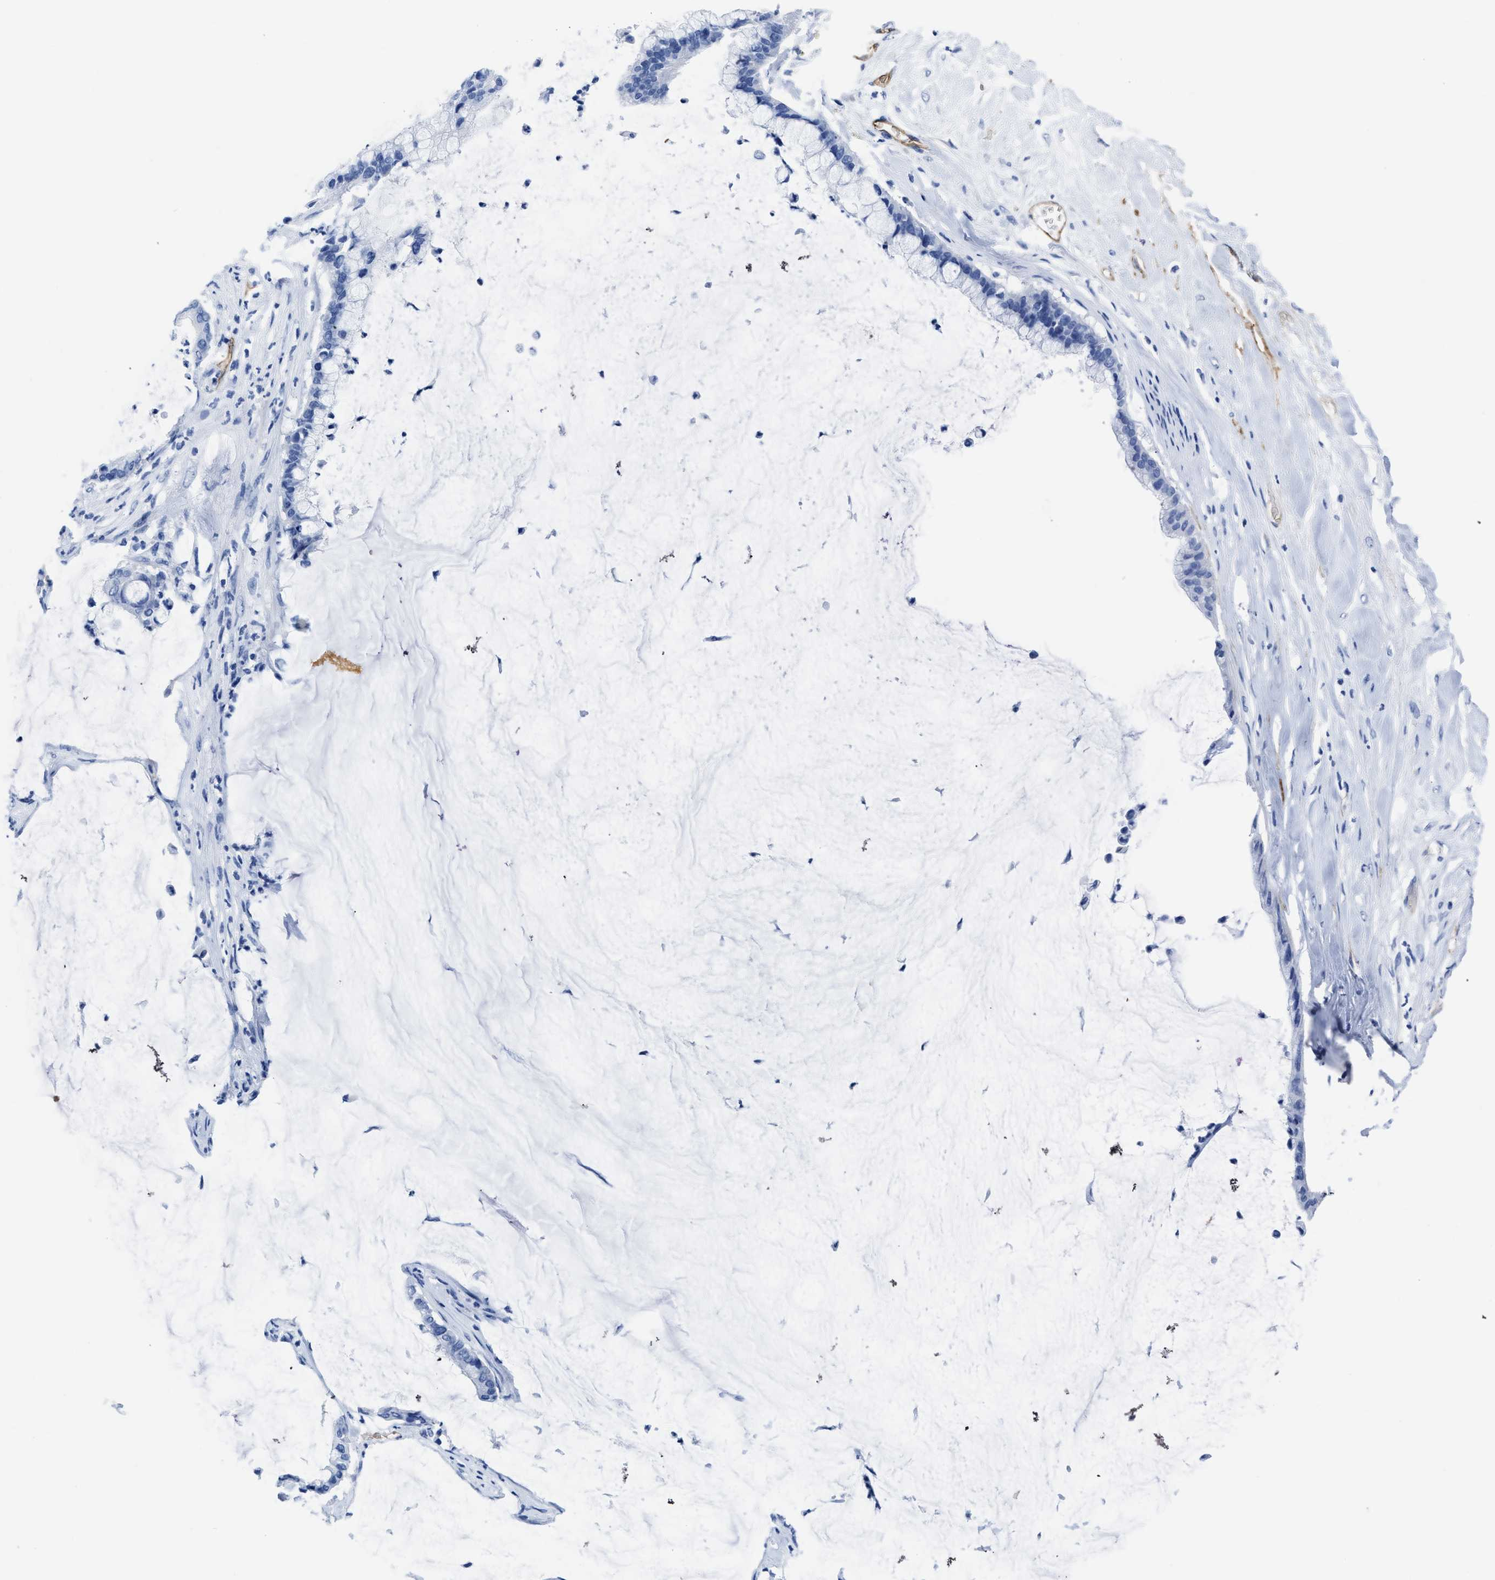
{"staining": {"intensity": "negative", "quantity": "none", "location": "none"}, "tissue": "pancreatic cancer", "cell_type": "Tumor cells", "image_type": "cancer", "snomed": [{"axis": "morphology", "description": "Adenocarcinoma, NOS"}, {"axis": "topography", "description": "Pancreas"}], "caption": "Pancreatic cancer was stained to show a protein in brown. There is no significant positivity in tumor cells. (Brightfield microscopy of DAB immunohistochemistry (IHC) at high magnification).", "gene": "AQP1", "patient": {"sex": "male", "age": 41}}